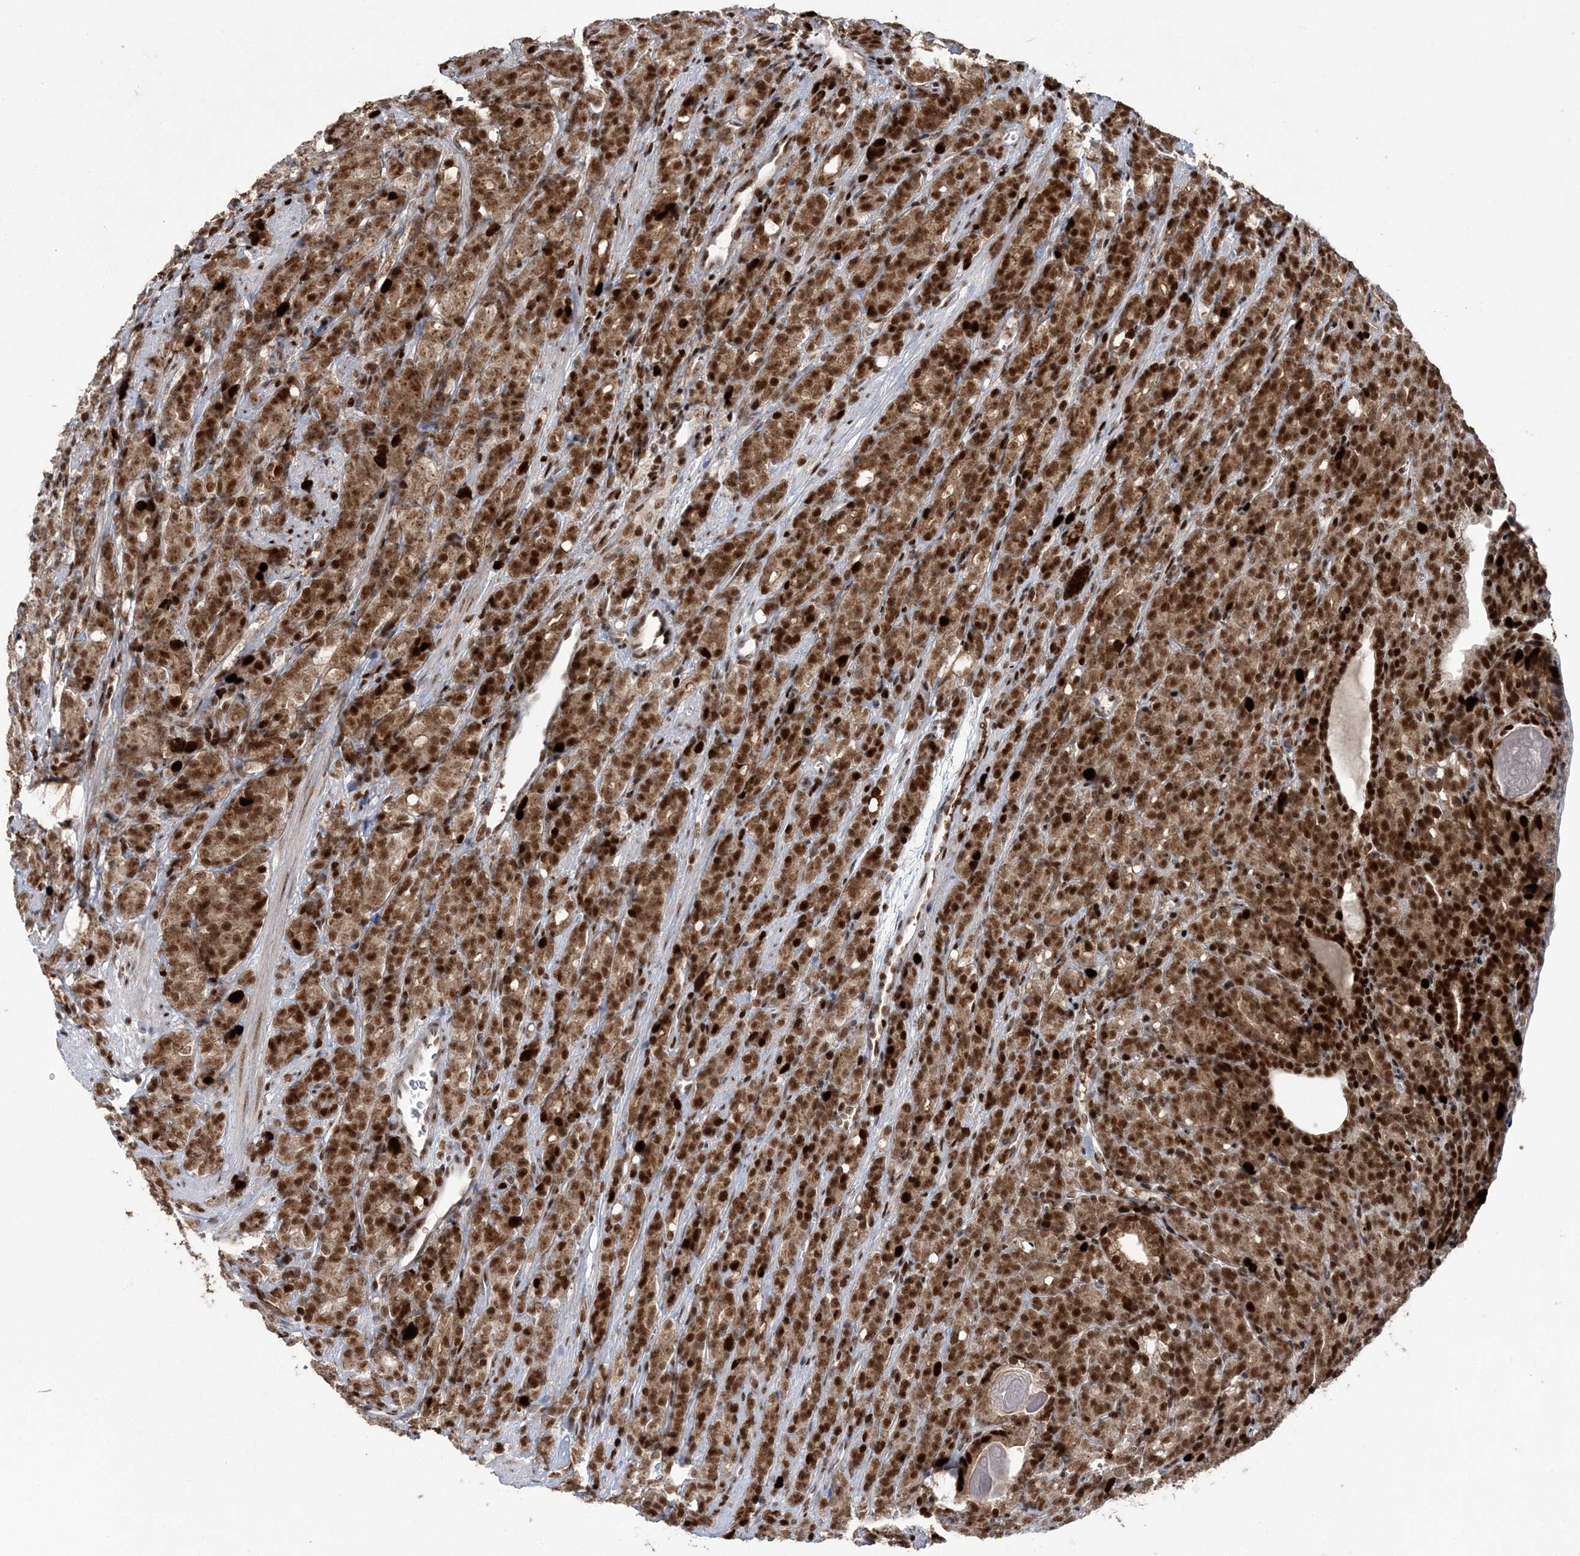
{"staining": {"intensity": "moderate", "quantity": ">75%", "location": "cytoplasmic/membranous,nuclear"}, "tissue": "prostate cancer", "cell_type": "Tumor cells", "image_type": "cancer", "snomed": [{"axis": "morphology", "description": "Adenocarcinoma, High grade"}, {"axis": "topography", "description": "Prostate"}], "caption": "High-power microscopy captured an IHC photomicrograph of prostate cancer, revealing moderate cytoplasmic/membranous and nuclear positivity in approximately >75% of tumor cells.", "gene": "LIG1", "patient": {"sex": "male", "age": 62}}